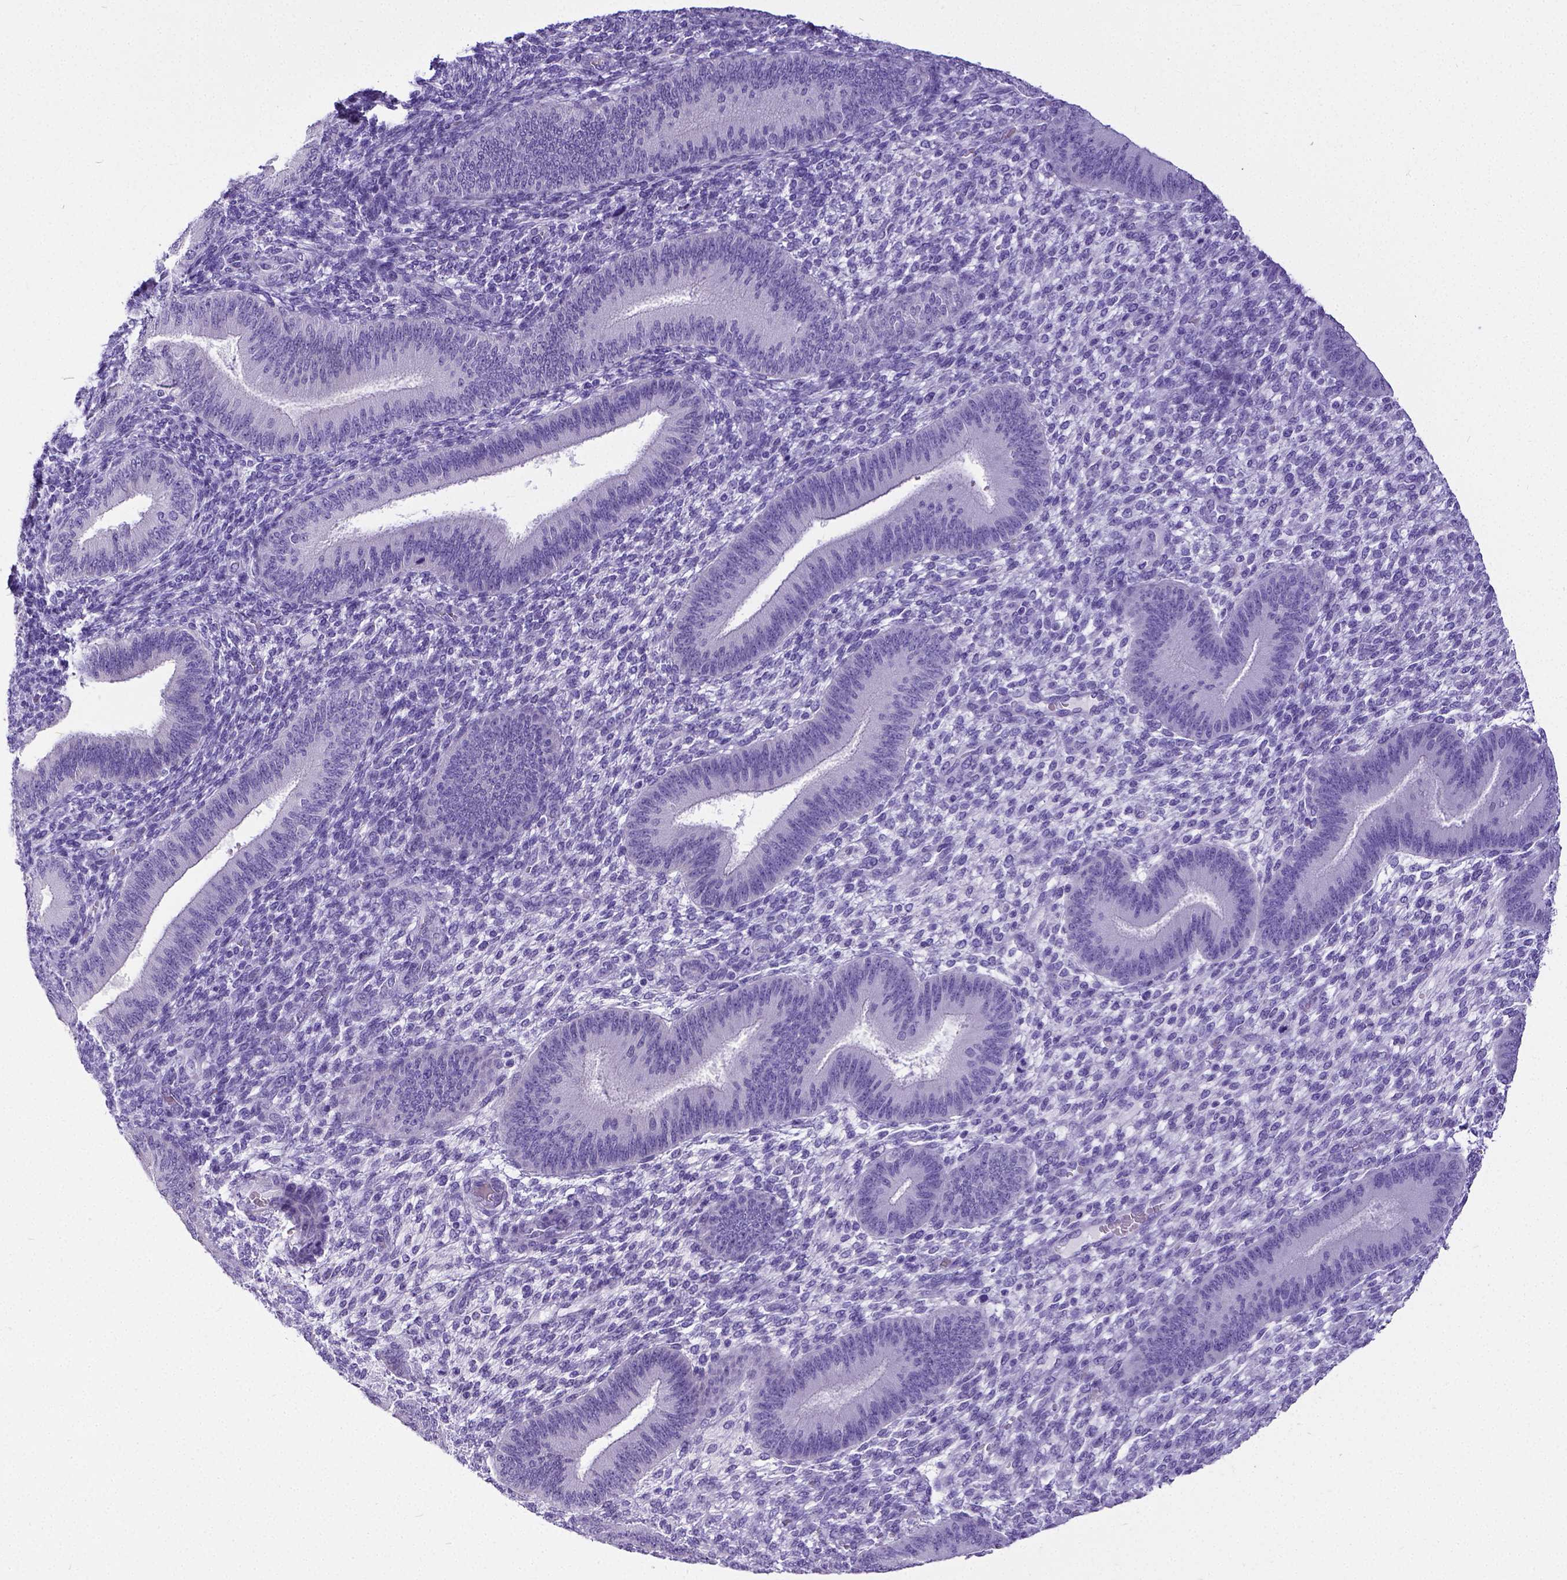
{"staining": {"intensity": "negative", "quantity": "none", "location": "none"}, "tissue": "endometrium", "cell_type": "Cells in endometrial stroma", "image_type": "normal", "snomed": [{"axis": "morphology", "description": "Normal tissue, NOS"}, {"axis": "topography", "description": "Endometrium"}], "caption": "A histopathology image of human endometrium is negative for staining in cells in endometrial stroma. (Stains: DAB immunohistochemistry with hematoxylin counter stain, Microscopy: brightfield microscopy at high magnification).", "gene": "SATB2", "patient": {"sex": "female", "age": 39}}